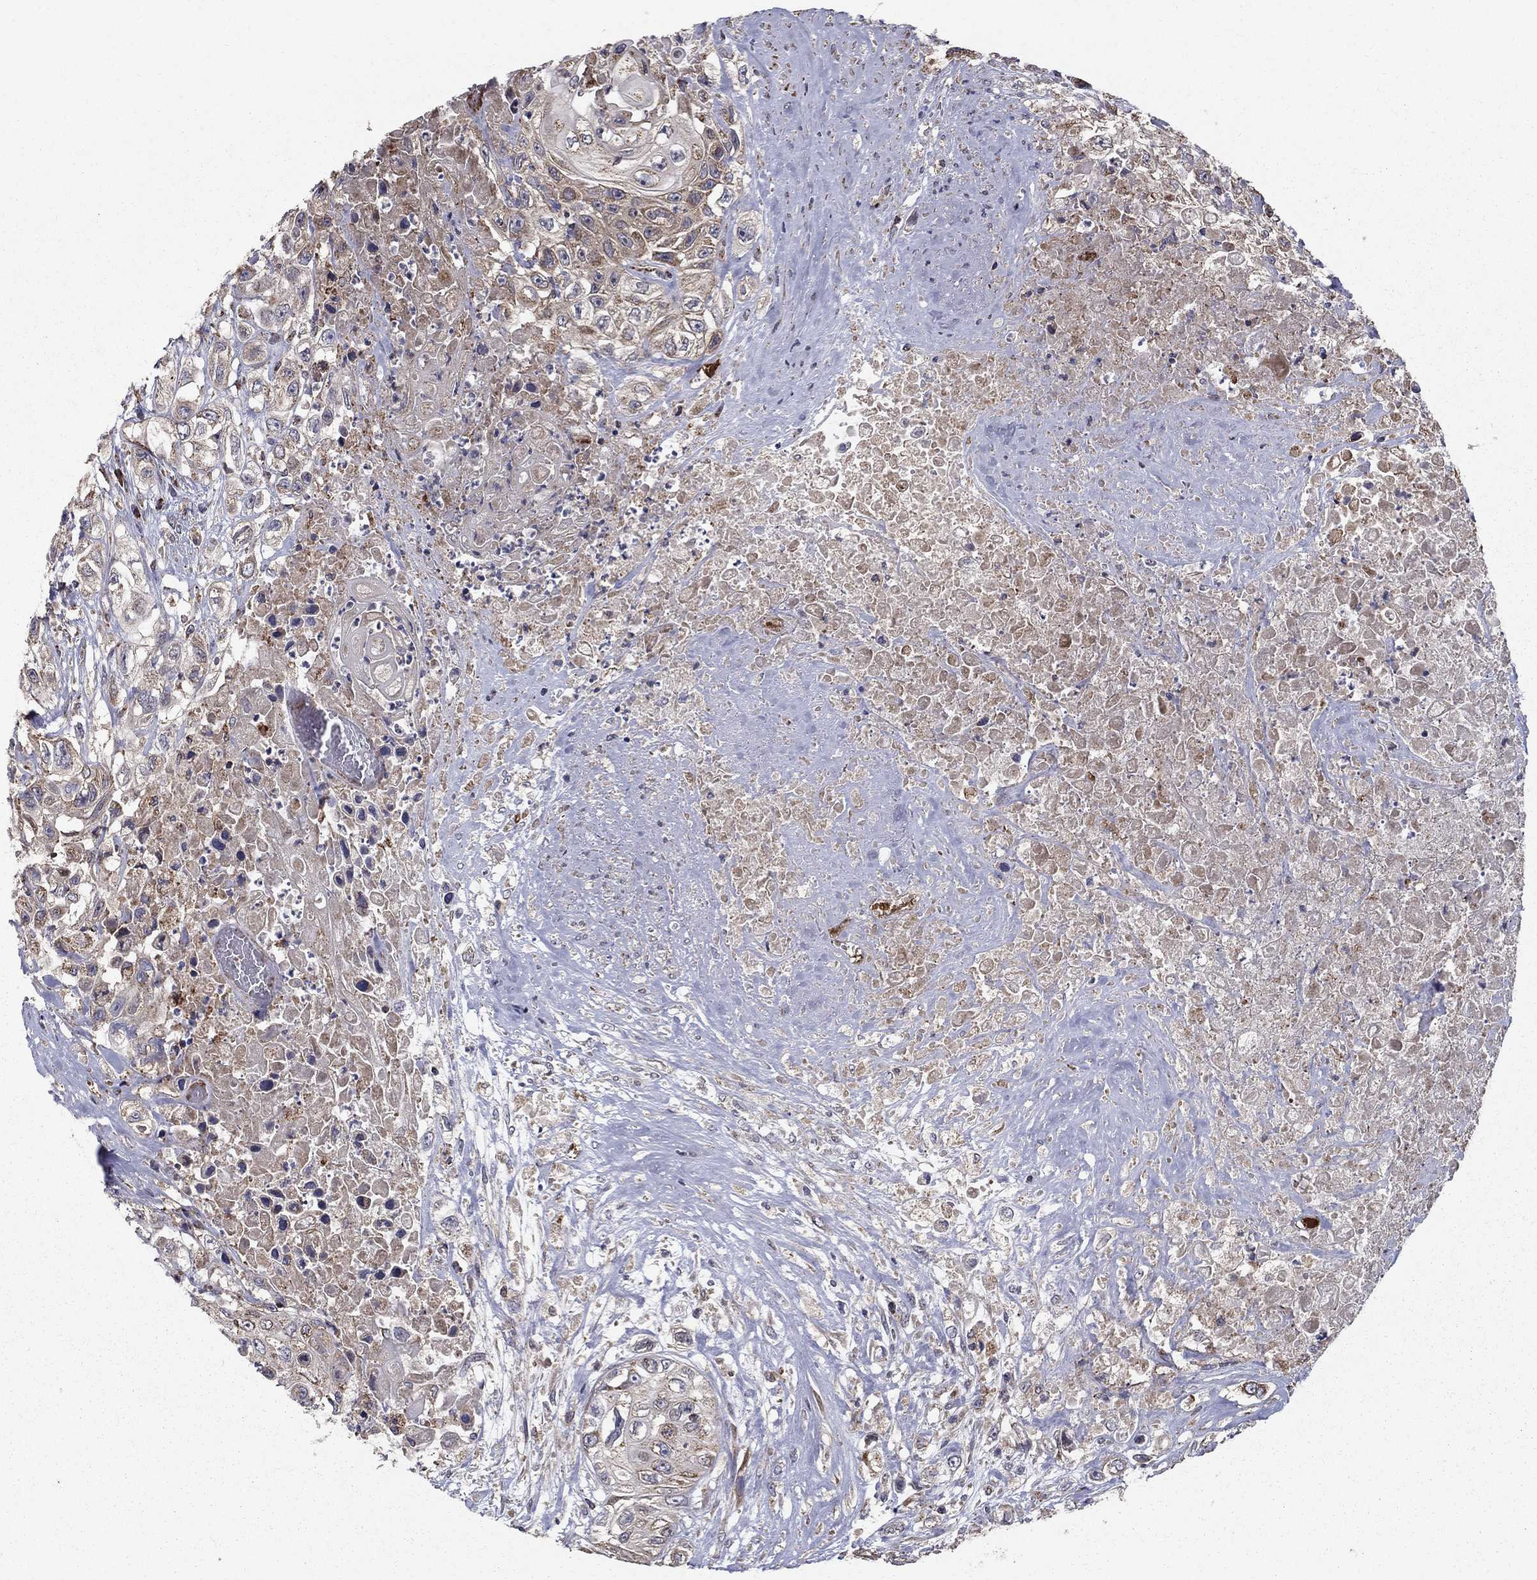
{"staining": {"intensity": "weak", "quantity": ">75%", "location": "cytoplasmic/membranous"}, "tissue": "urothelial cancer", "cell_type": "Tumor cells", "image_type": "cancer", "snomed": [{"axis": "morphology", "description": "Urothelial carcinoma, High grade"}, {"axis": "topography", "description": "Urinary bladder"}], "caption": "Human urothelial cancer stained with a brown dye demonstrates weak cytoplasmic/membranous positive positivity in about >75% of tumor cells.", "gene": "NDUFS8", "patient": {"sex": "female", "age": 56}}